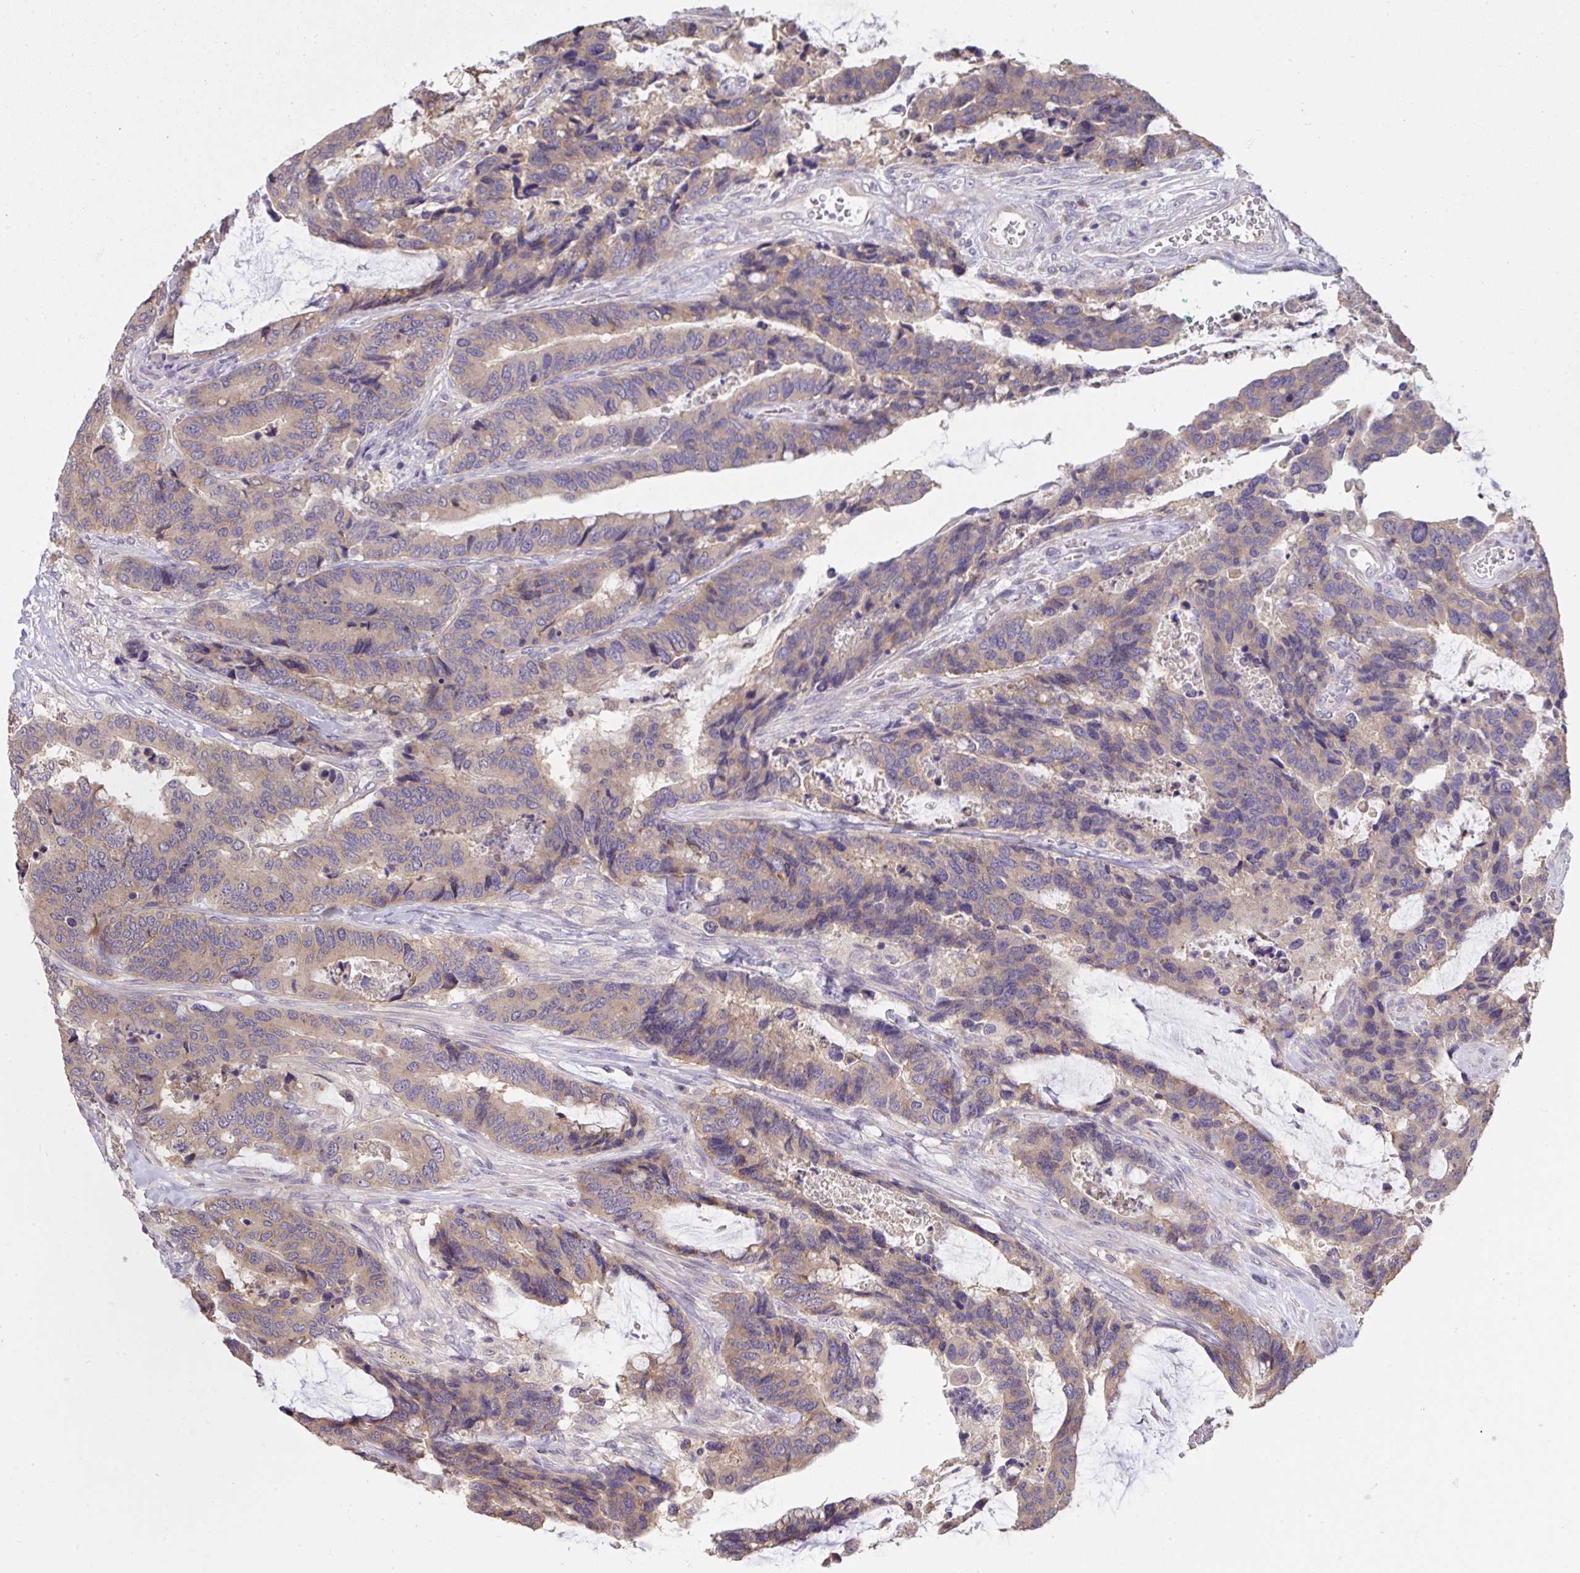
{"staining": {"intensity": "weak", "quantity": ">75%", "location": "cytoplasmic/membranous"}, "tissue": "colorectal cancer", "cell_type": "Tumor cells", "image_type": "cancer", "snomed": [{"axis": "morphology", "description": "Adenocarcinoma, NOS"}, {"axis": "topography", "description": "Rectum"}], "caption": "A high-resolution image shows immunohistochemistry staining of adenocarcinoma (colorectal), which shows weak cytoplasmic/membranous staining in approximately >75% of tumor cells.", "gene": "TMEM41A", "patient": {"sex": "female", "age": 59}}